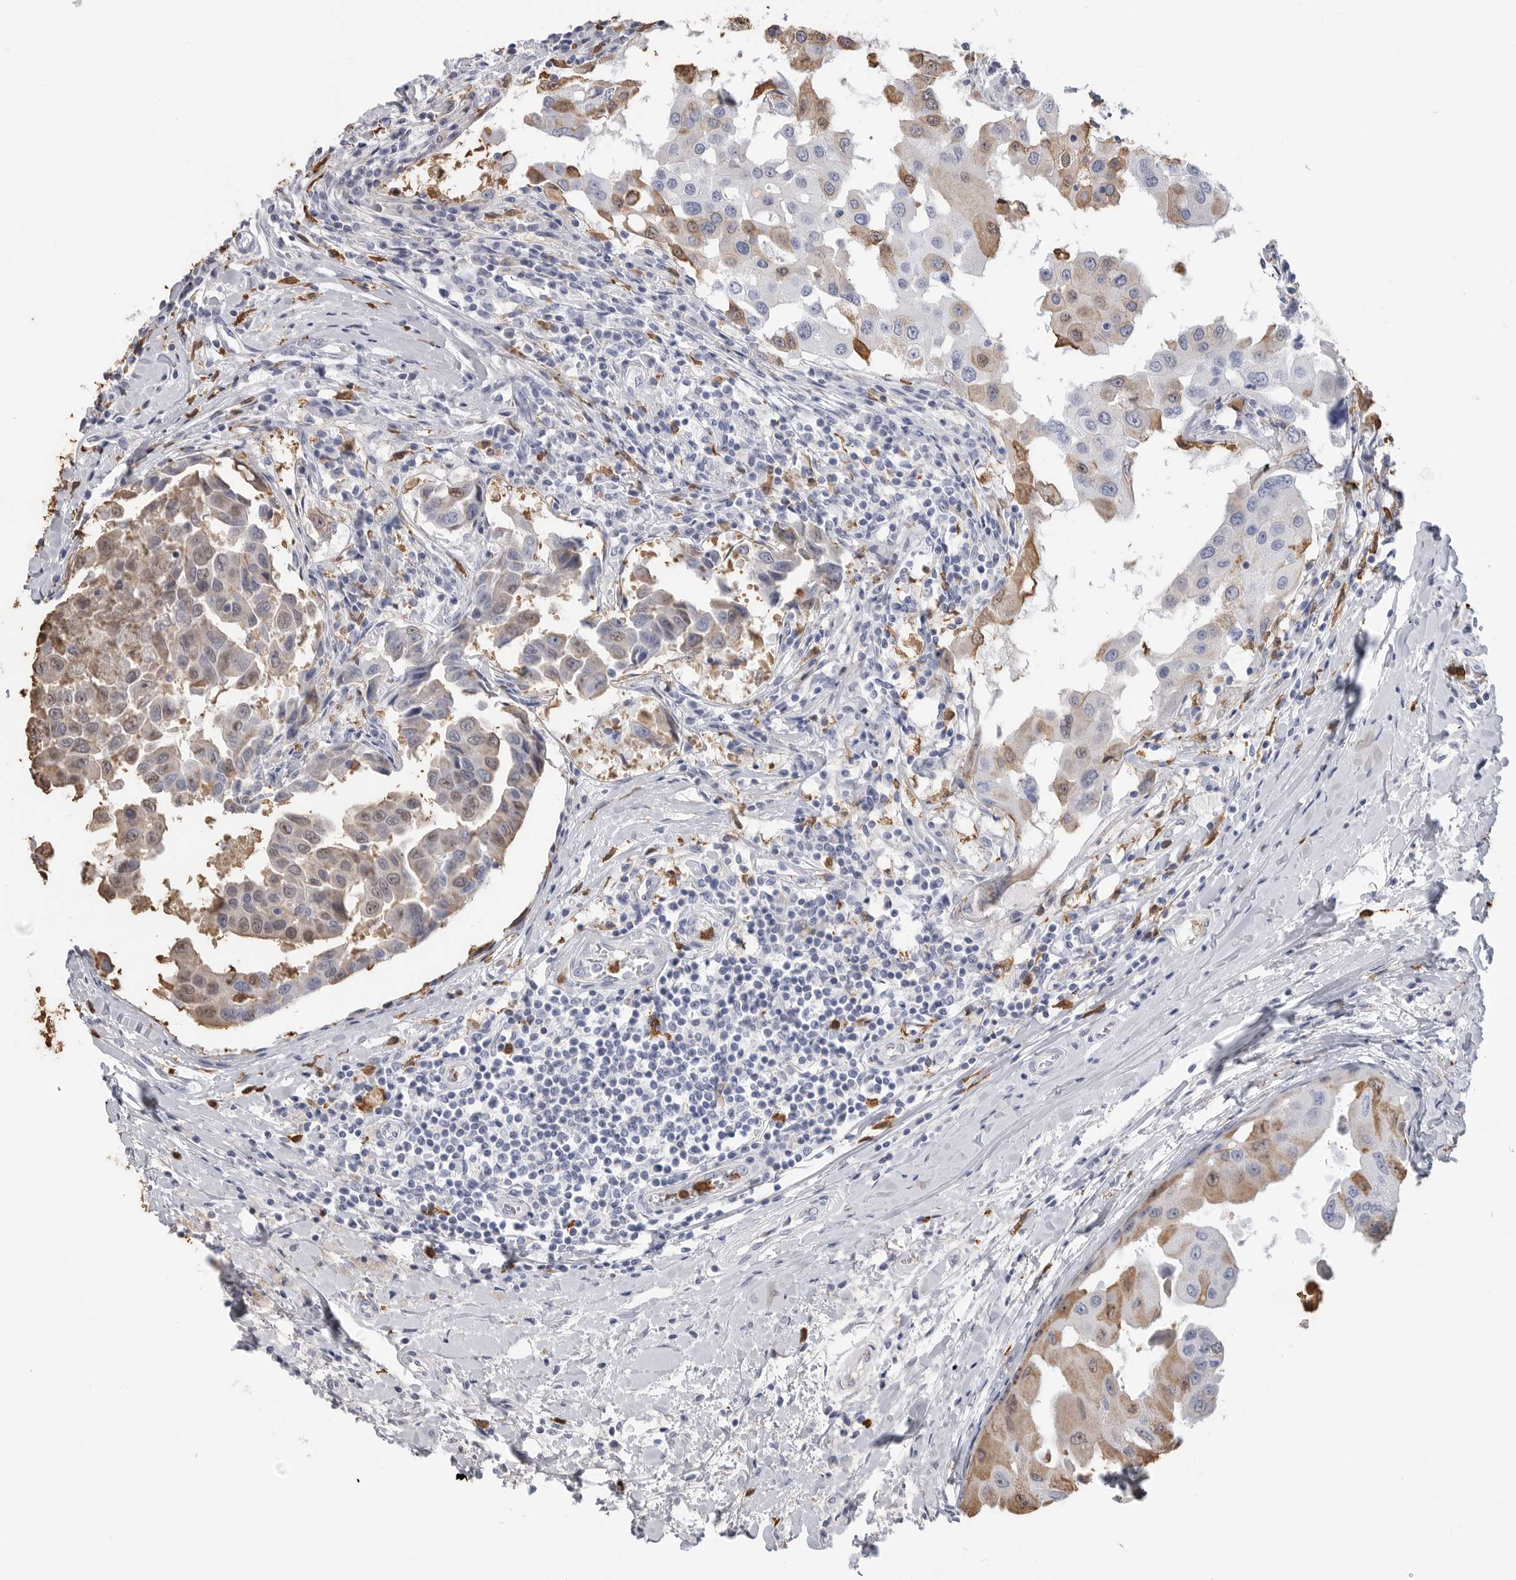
{"staining": {"intensity": "moderate", "quantity": "<25%", "location": "cytoplasmic/membranous"}, "tissue": "breast cancer", "cell_type": "Tumor cells", "image_type": "cancer", "snomed": [{"axis": "morphology", "description": "Duct carcinoma"}, {"axis": "topography", "description": "Breast"}], "caption": "Invasive ductal carcinoma (breast) stained with IHC shows moderate cytoplasmic/membranous positivity in about <25% of tumor cells.", "gene": "CYB561D1", "patient": {"sex": "female", "age": 27}}